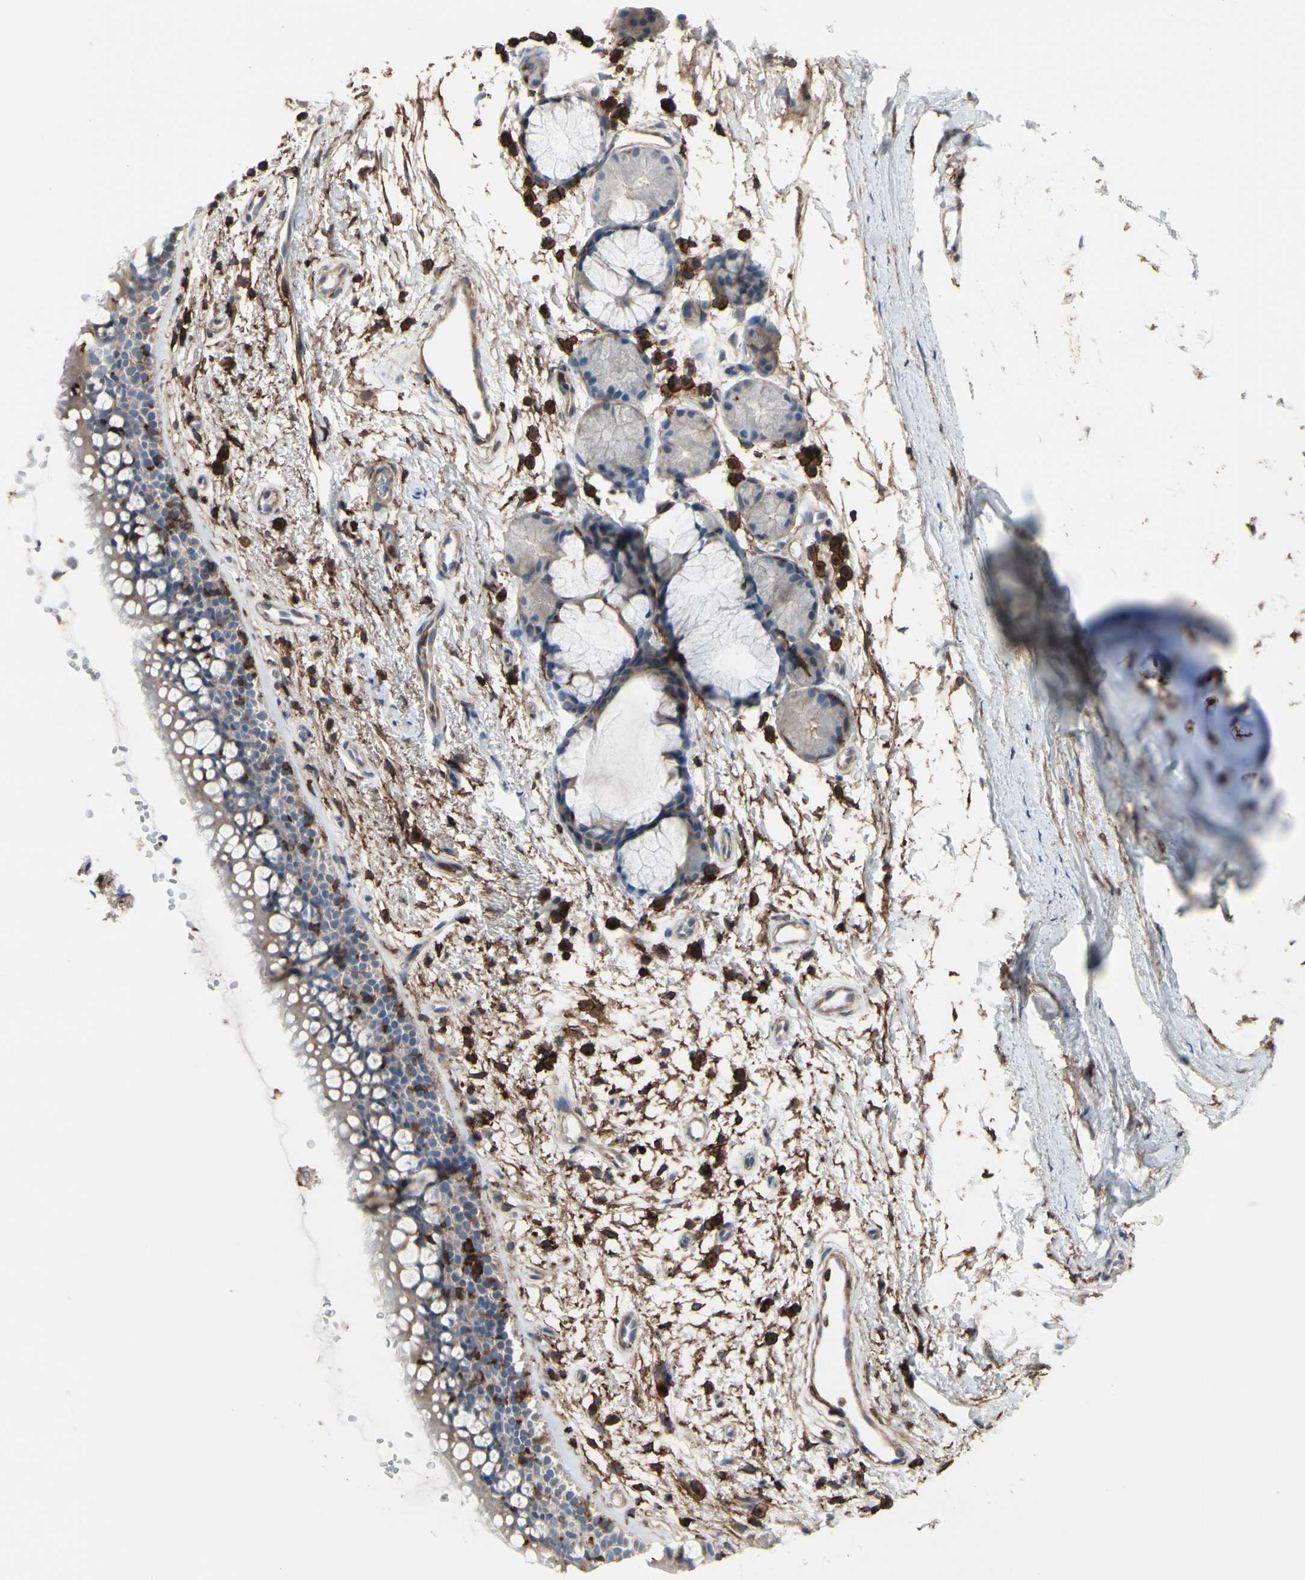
{"staining": {"intensity": "weak", "quantity": ">75%", "location": "cytoplasmic/membranous"}, "tissue": "bronchus", "cell_type": "Respiratory epithelial cells", "image_type": "normal", "snomed": [{"axis": "morphology", "description": "Normal tissue, NOS"}, {"axis": "topography", "description": "Bronchus"}], "caption": "Immunohistochemistry (DAB) staining of normal human bronchus exhibits weak cytoplasmic/membranous protein staining in about >75% of respiratory epithelial cells. (brown staining indicates protein expression, while blue staining denotes nuclei).", "gene": "ANXA6", "patient": {"sex": "female", "age": 54}}